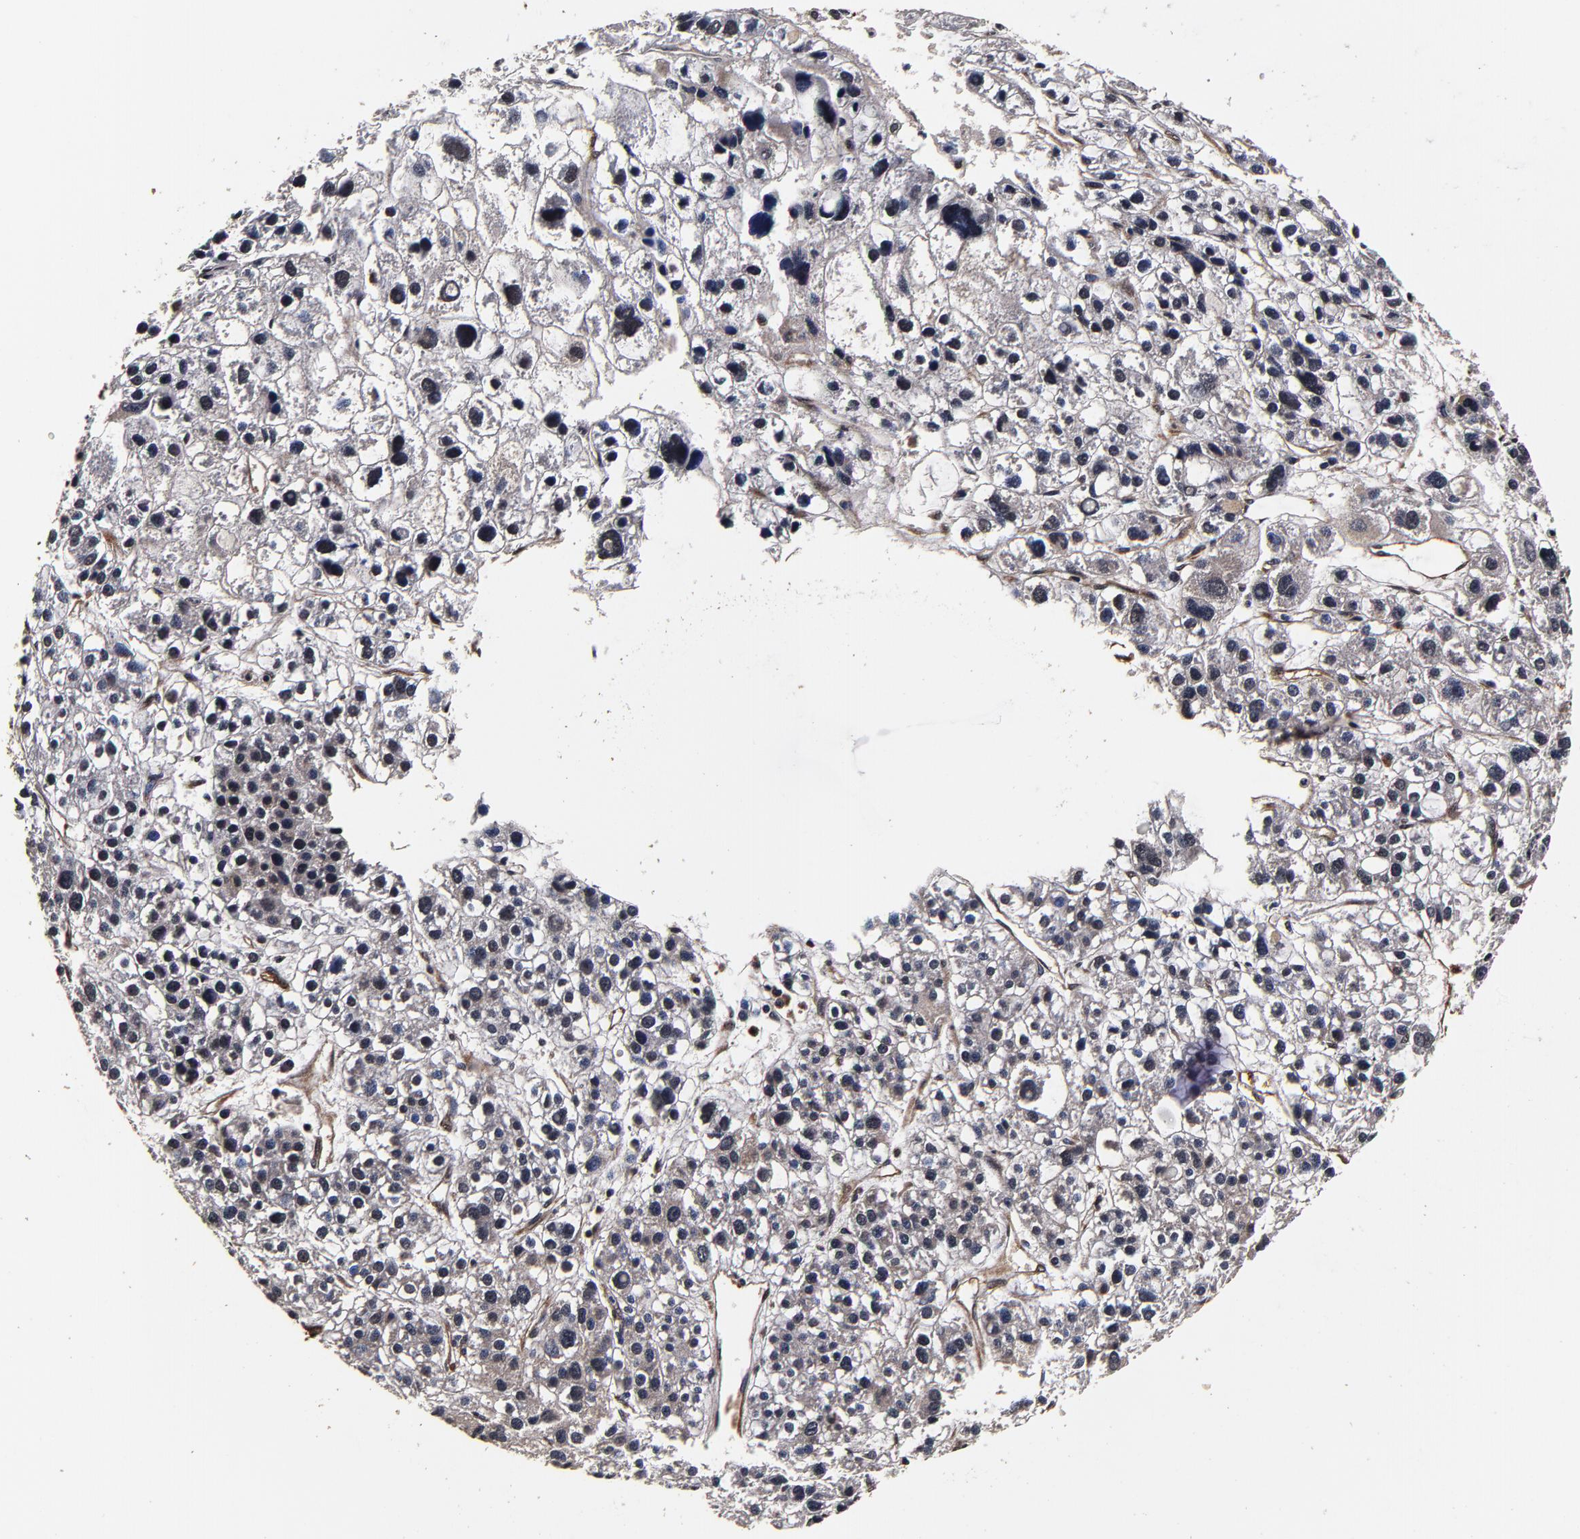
{"staining": {"intensity": "weak", "quantity": "<25%", "location": "cytoplasmic/membranous"}, "tissue": "liver cancer", "cell_type": "Tumor cells", "image_type": "cancer", "snomed": [{"axis": "morphology", "description": "Carcinoma, Hepatocellular, NOS"}, {"axis": "topography", "description": "Liver"}], "caption": "Human liver cancer (hepatocellular carcinoma) stained for a protein using immunohistochemistry shows no positivity in tumor cells.", "gene": "MMP15", "patient": {"sex": "female", "age": 85}}